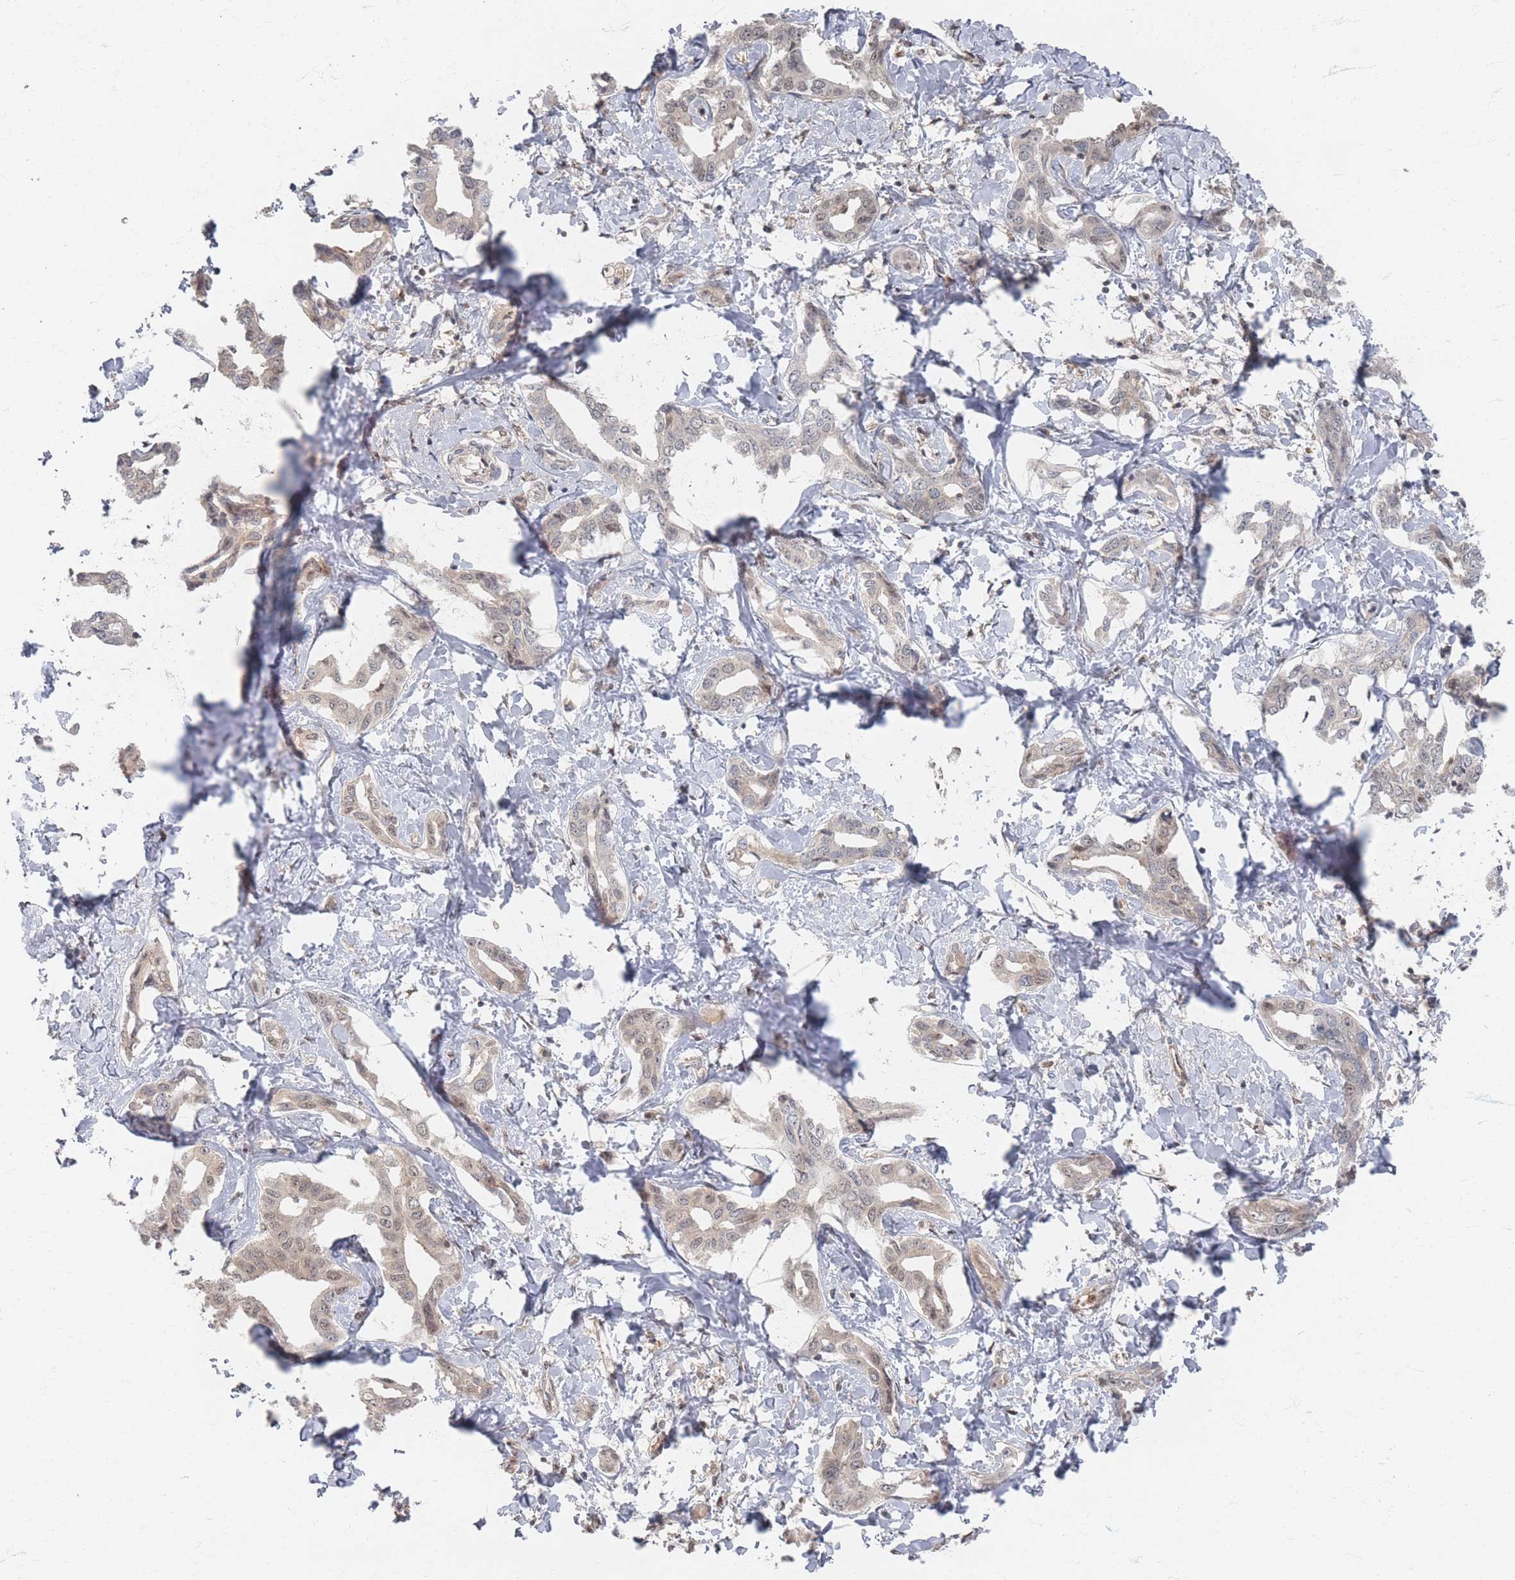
{"staining": {"intensity": "negative", "quantity": "none", "location": "none"}, "tissue": "liver cancer", "cell_type": "Tumor cells", "image_type": "cancer", "snomed": [{"axis": "morphology", "description": "Cholangiocarcinoma"}, {"axis": "topography", "description": "Liver"}], "caption": "DAB (3,3'-diaminobenzidine) immunohistochemical staining of liver cholangiocarcinoma displays no significant staining in tumor cells.", "gene": "PSMD9", "patient": {"sex": "male", "age": 59}}